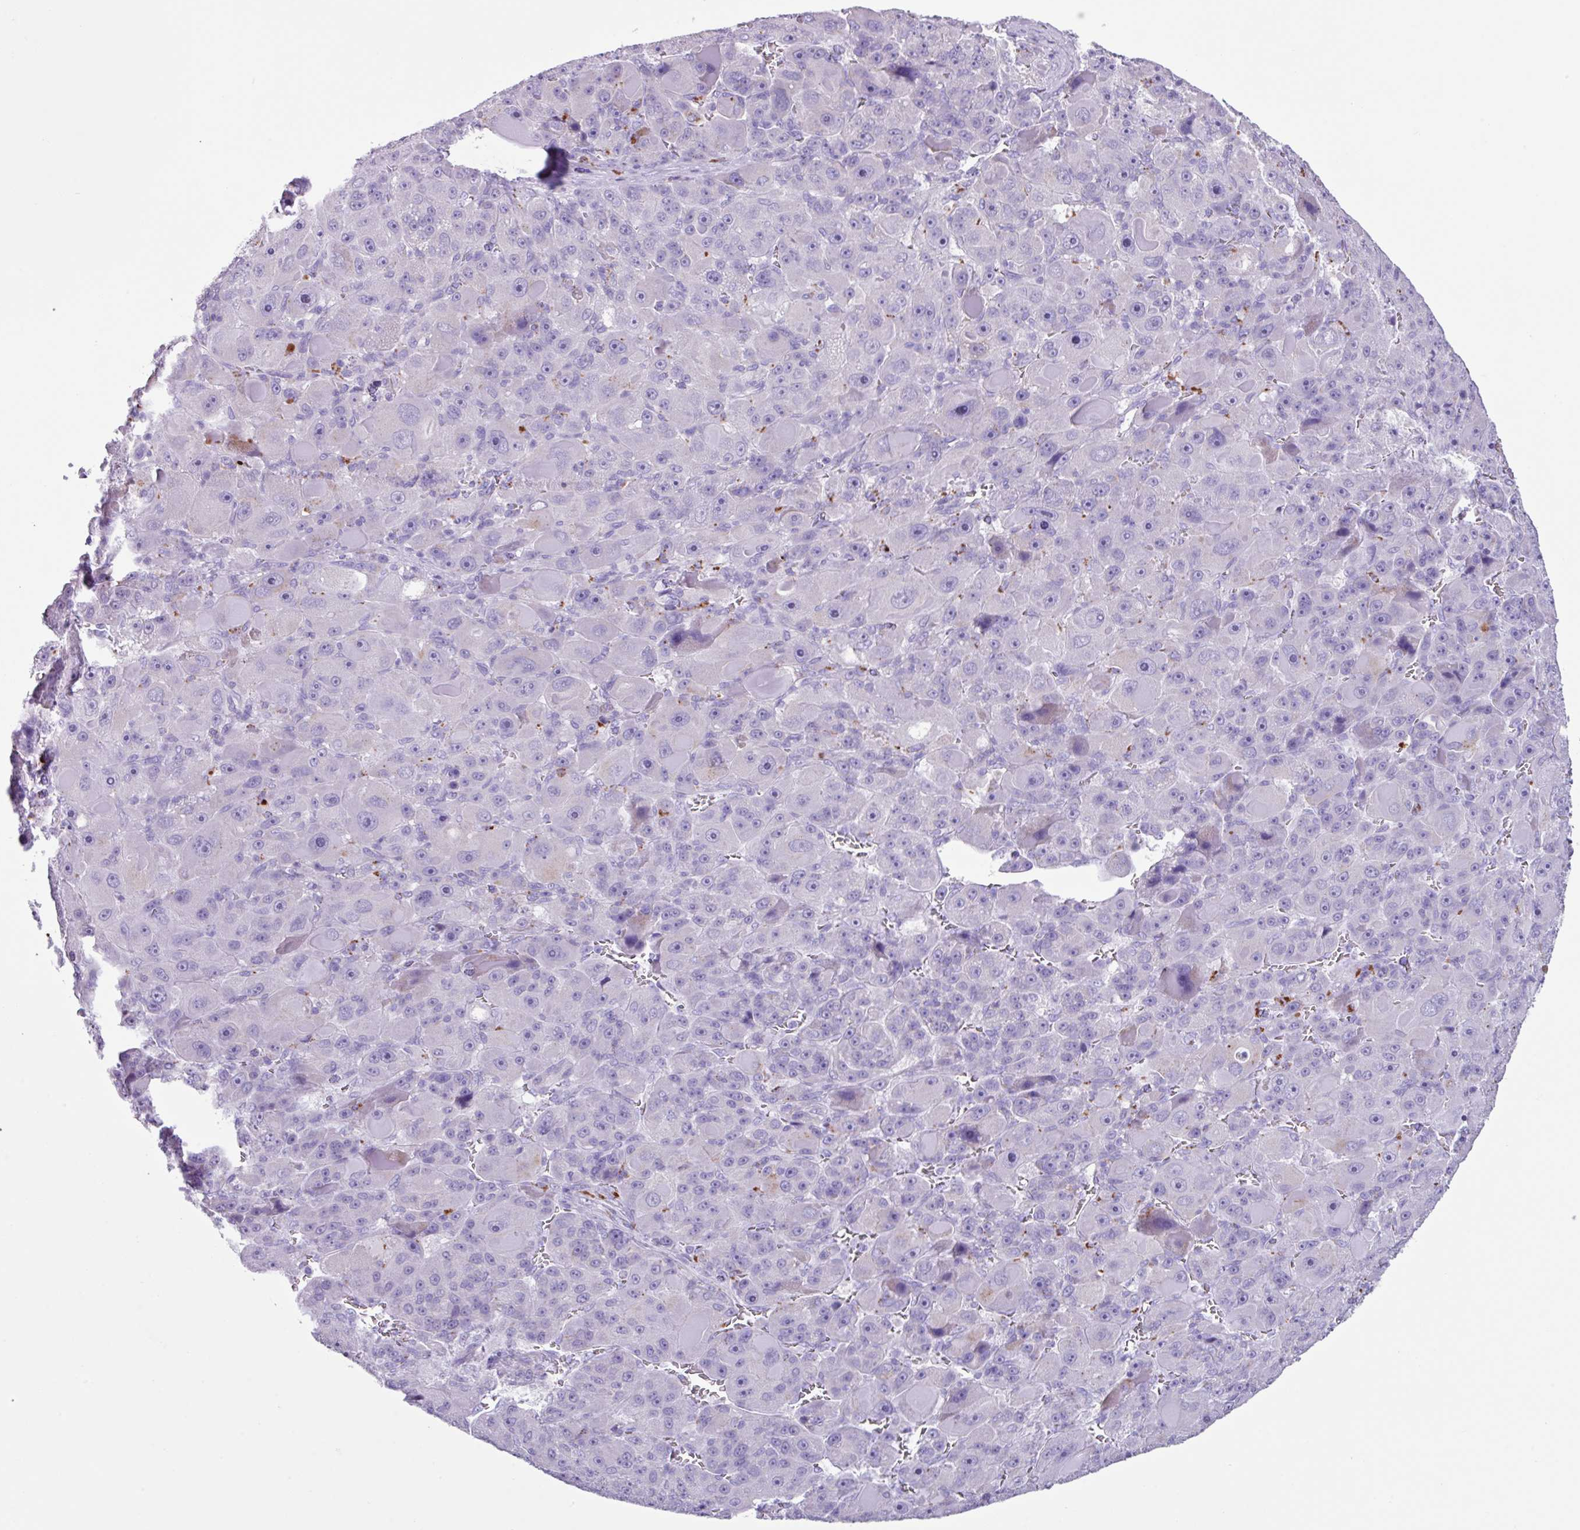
{"staining": {"intensity": "negative", "quantity": "none", "location": "none"}, "tissue": "liver cancer", "cell_type": "Tumor cells", "image_type": "cancer", "snomed": [{"axis": "morphology", "description": "Carcinoma, Hepatocellular, NOS"}, {"axis": "topography", "description": "Liver"}], "caption": "There is no significant positivity in tumor cells of liver hepatocellular carcinoma.", "gene": "AGO3", "patient": {"sex": "male", "age": 76}}